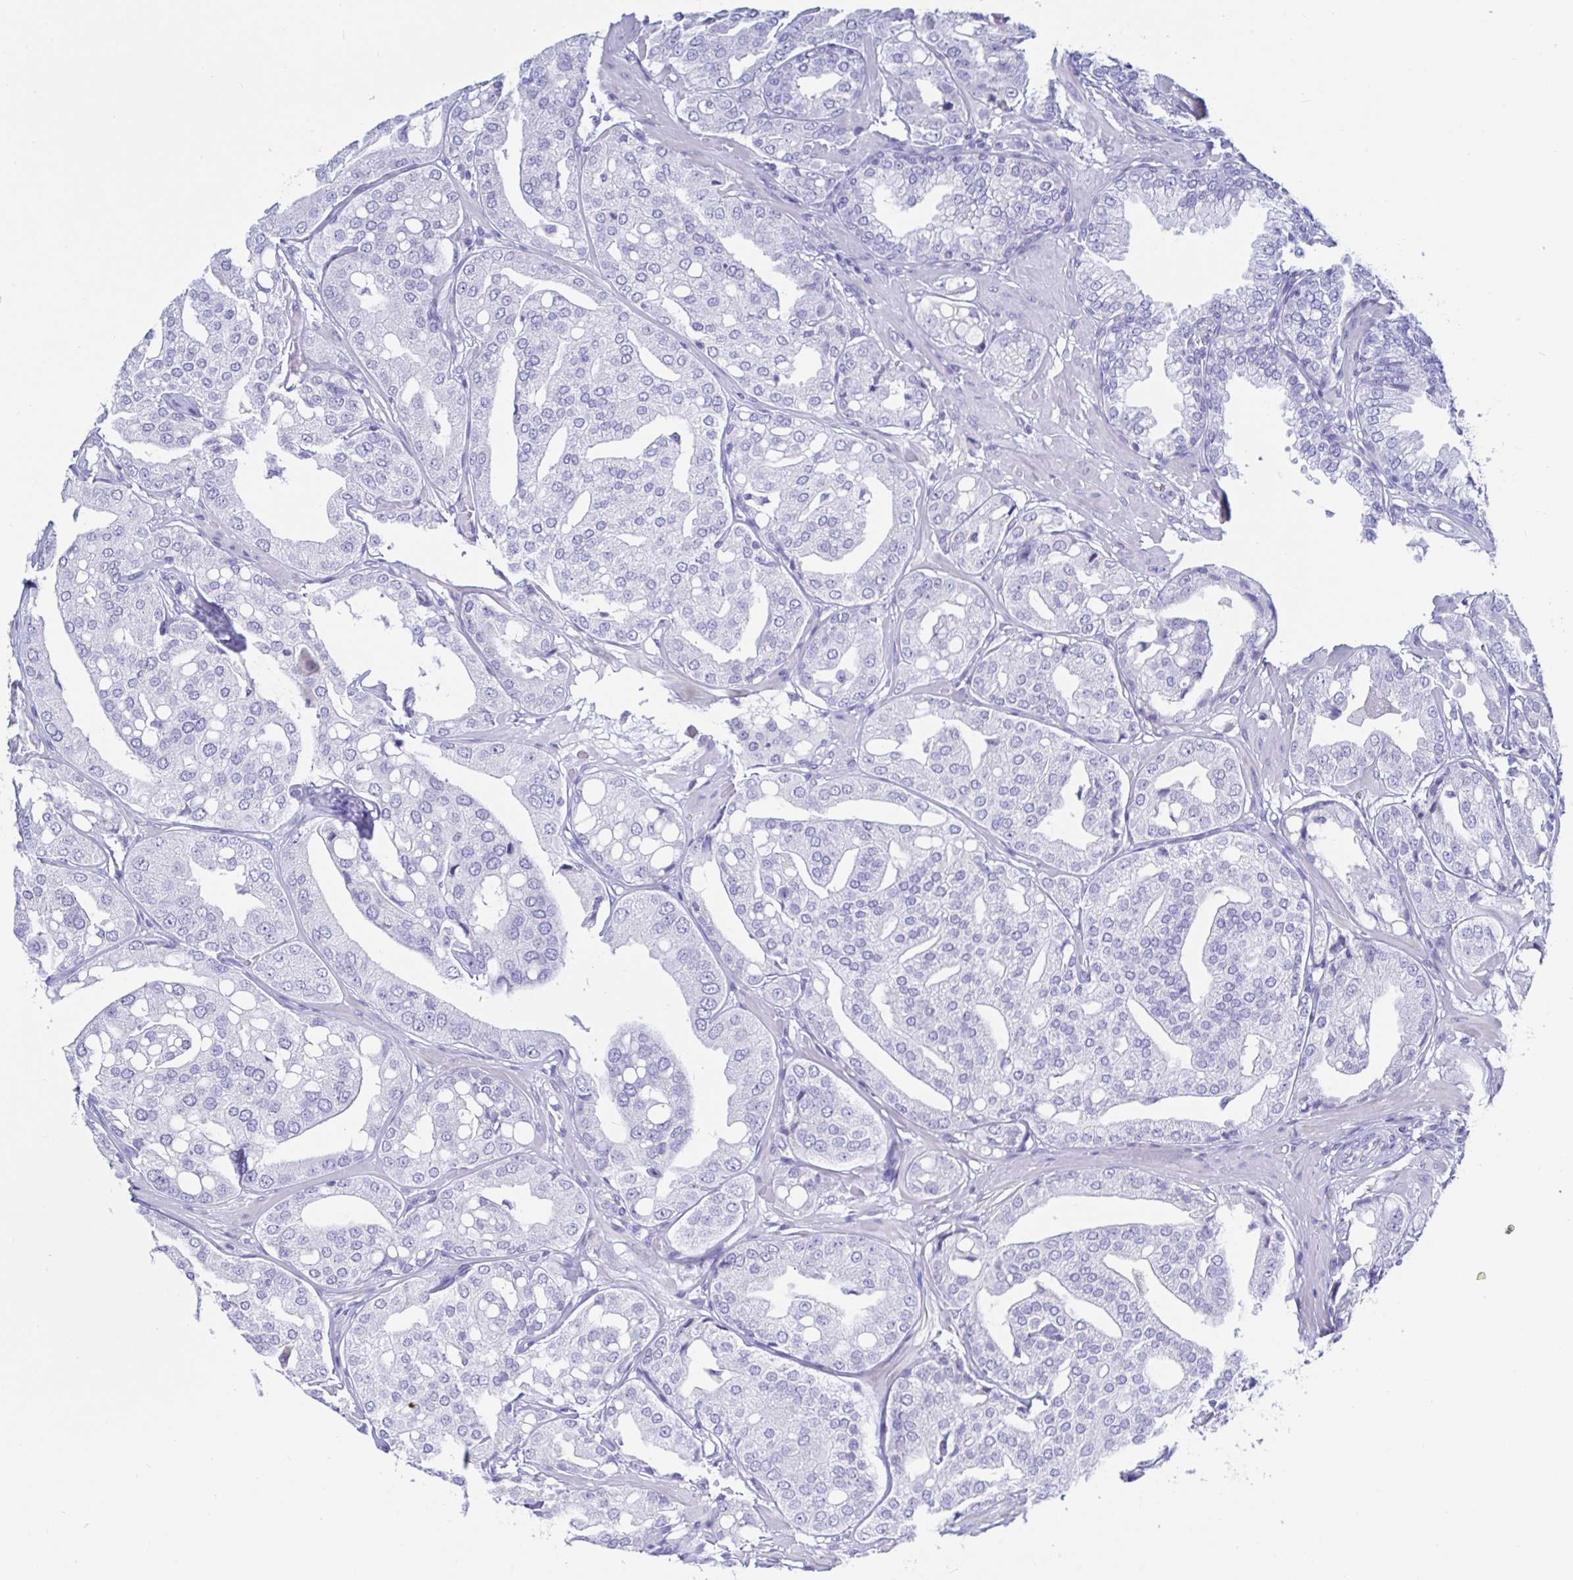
{"staining": {"intensity": "negative", "quantity": "none", "location": "none"}, "tissue": "renal cancer", "cell_type": "Tumor cells", "image_type": "cancer", "snomed": [{"axis": "morphology", "description": "Adenocarcinoma, NOS"}, {"axis": "topography", "description": "Urinary bladder"}], "caption": "Immunohistochemistry (IHC) photomicrograph of human renal cancer stained for a protein (brown), which displays no expression in tumor cells. (Stains: DAB (3,3'-diaminobenzidine) immunohistochemistry with hematoxylin counter stain, Microscopy: brightfield microscopy at high magnification).", "gene": "KCNH6", "patient": {"sex": "male", "age": 61}}